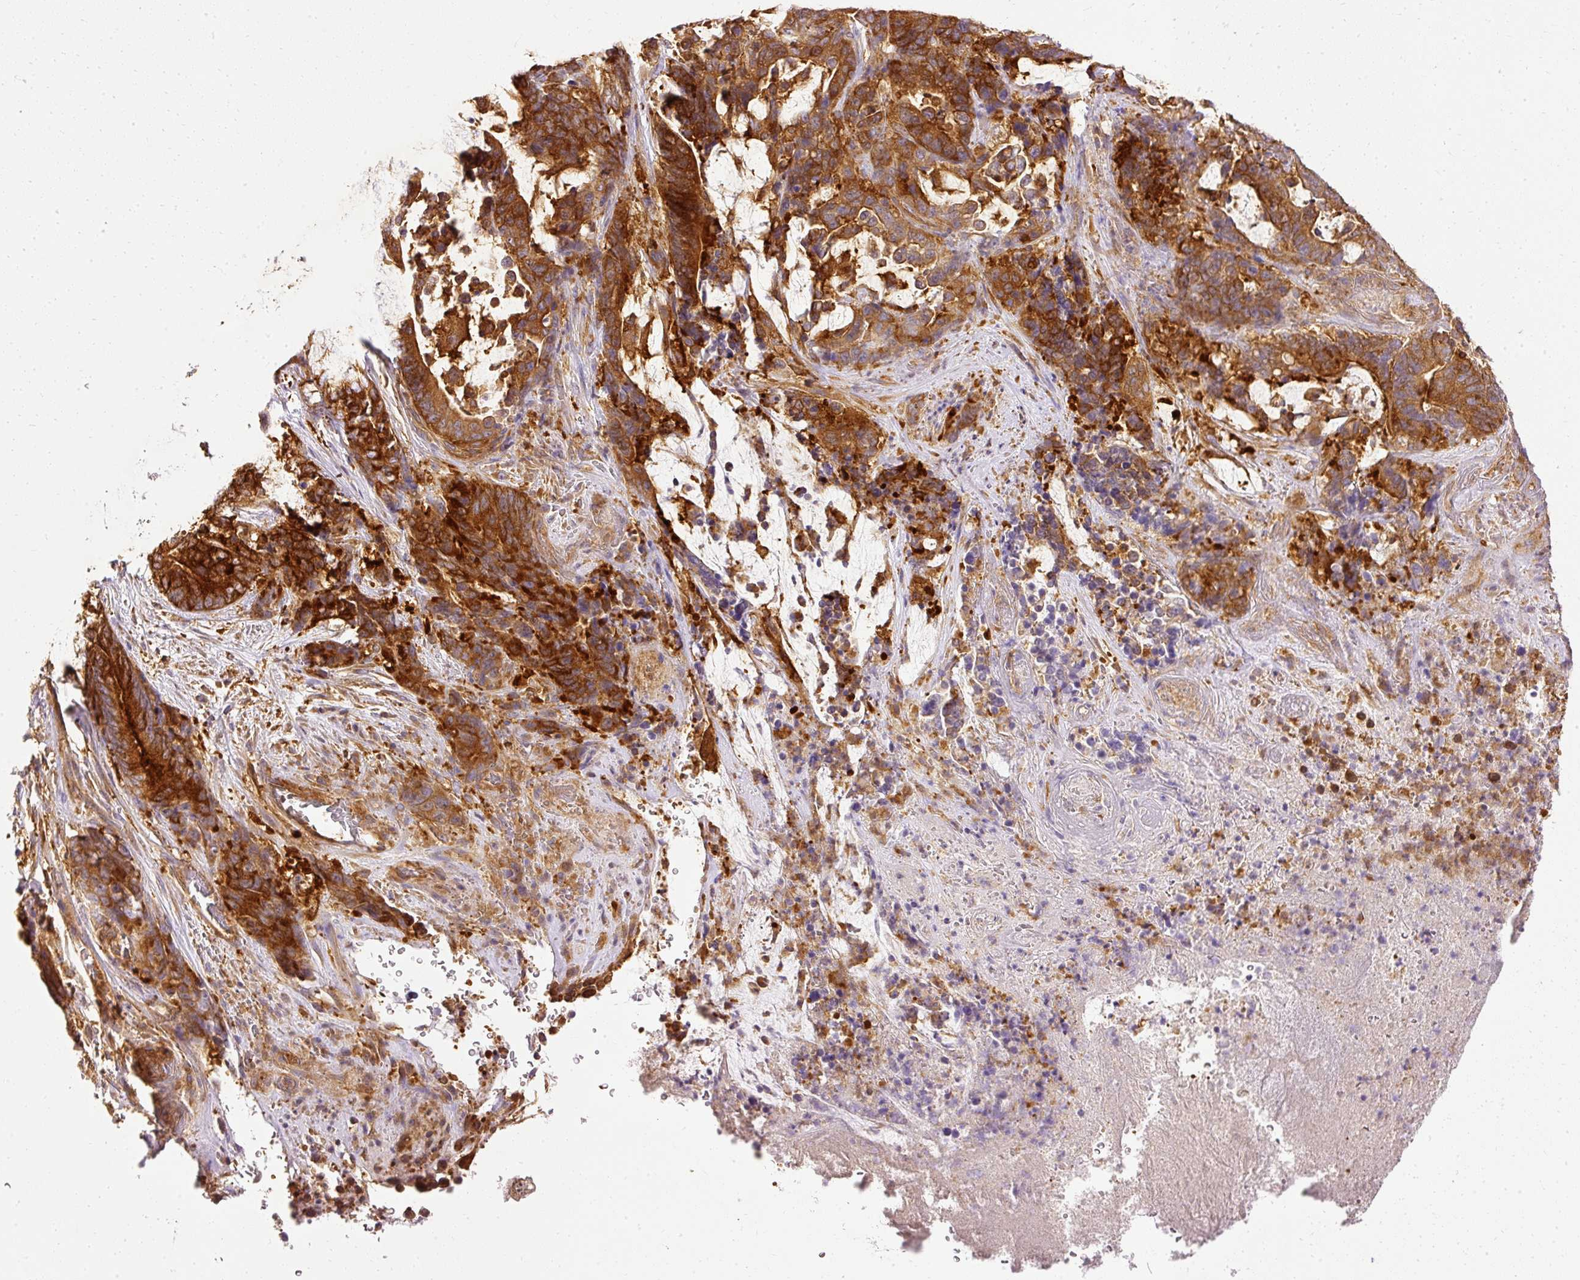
{"staining": {"intensity": "strong", "quantity": ">75%", "location": "cytoplasmic/membranous"}, "tissue": "stomach cancer", "cell_type": "Tumor cells", "image_type": "cancer", "snomed": [{"axis": "morphology", "description": "Normal tissue, NOS"}, {"axis": "morphology", "description": "Adenocarcinoma, NOS"}, {"axis": "topography", "description": "Stomach"}], "caption": "IHC of human stomach adenocarcinoma exhibits high levels of strong cytoplasmic/membranous positivity in approximately >75% of tumor cells.", "gene": "ARMH3", "patient": {"sex": "female", "age": 64}}